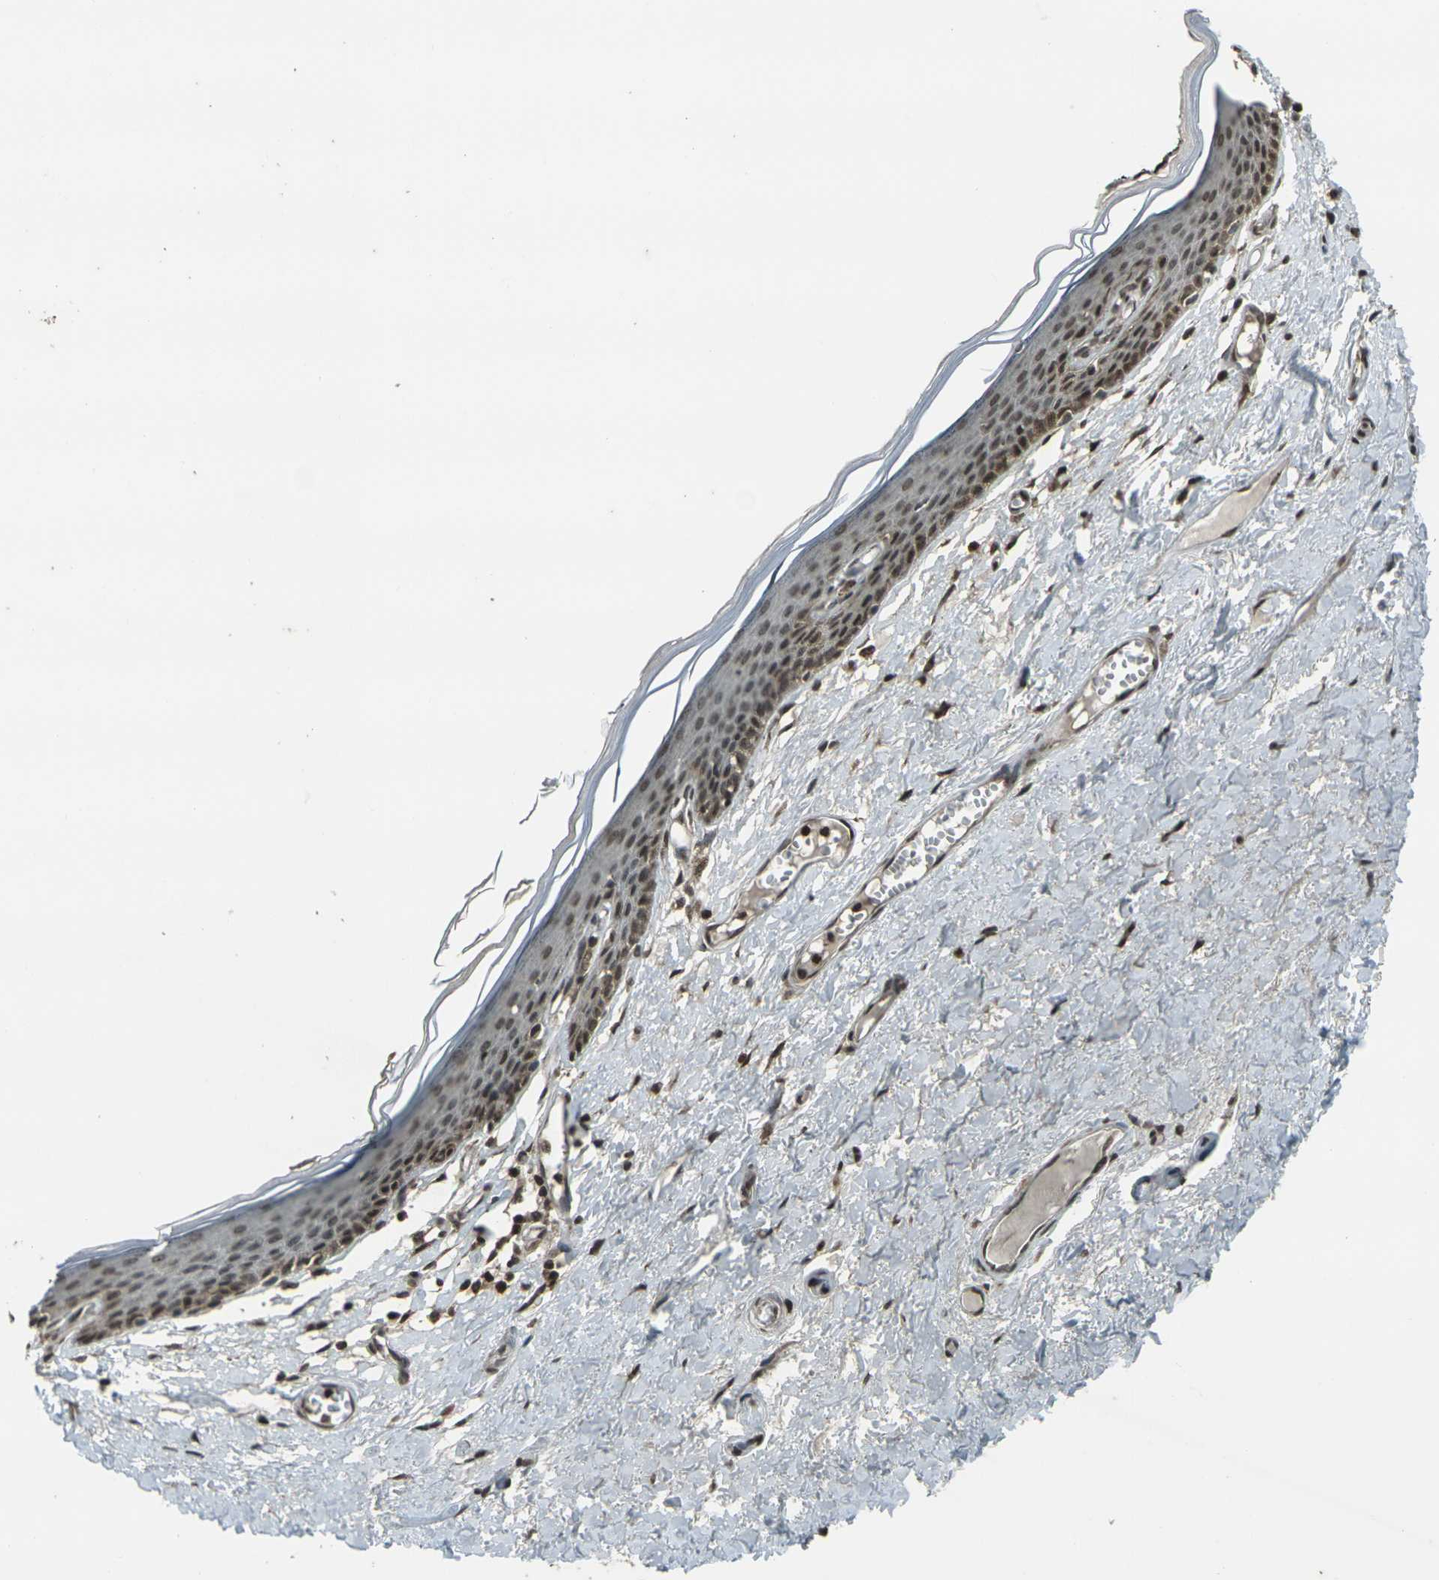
{"staining": {"intensity": "moderate", "quantity": ">75%", "location": "nuclear"}, "tissue": "skin", "cell_type": "Epidermal cells", "image_type": "normal", "snomed": [{"axis": "morphology", "description": "Normal tissue, NOS"}, {"axis": "topography", "description": "Vulva"}], "caption": "Immunohistochemistry (DAB (3,3'-diaminobenzidine)) staining of unremarkable skin reveals moderate nuclear protein staining in about >75% of epidermal cells.", "gene": "PRPF8", "patient": {"sex": "female", "age": 54}}